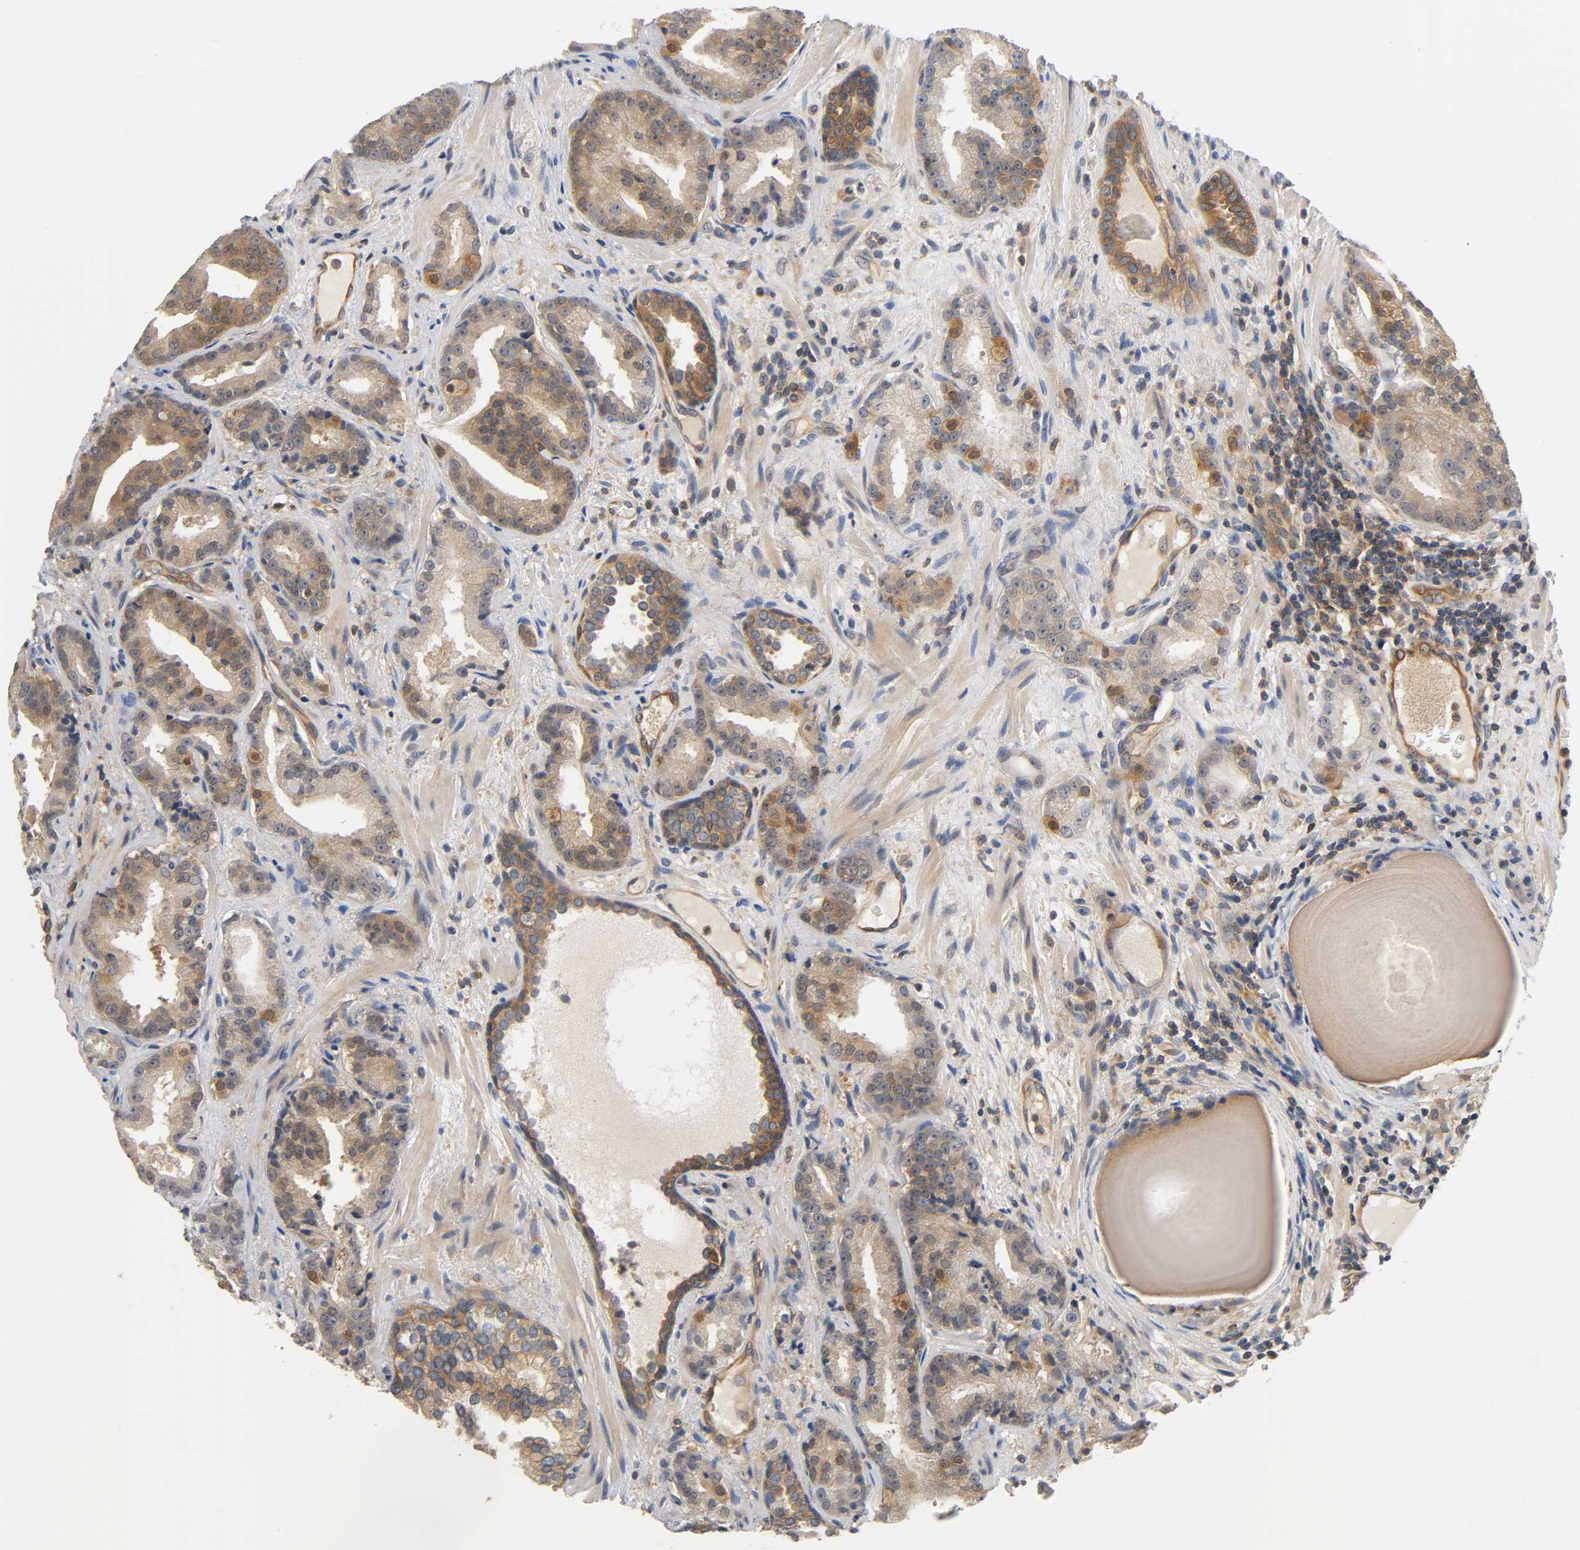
{"staining": {"intensity": "moderate", "quantity": ">75%", "location": "cytoplasmic/membranous"}, "tissue": "prostate cancer", "cell_type": "Tumor cells", "image_type": "cancer", "snomed": [{"axis": "morphology", "description": "Adenocarcinoma, Low grade"}, {"axis": "topography", "description": "Prostate"}], "caption": "Immunohistochemistry image of prostate cancer (adenocarcinoma (low-grade)) stained for a protein (brown), which demonstrates medium levels of moderate cytoplasmic/membranous positivity in about >75% of tumor cells.", "gene": "PRKAB1", "patient": {"sex": "male", "age": 63}}